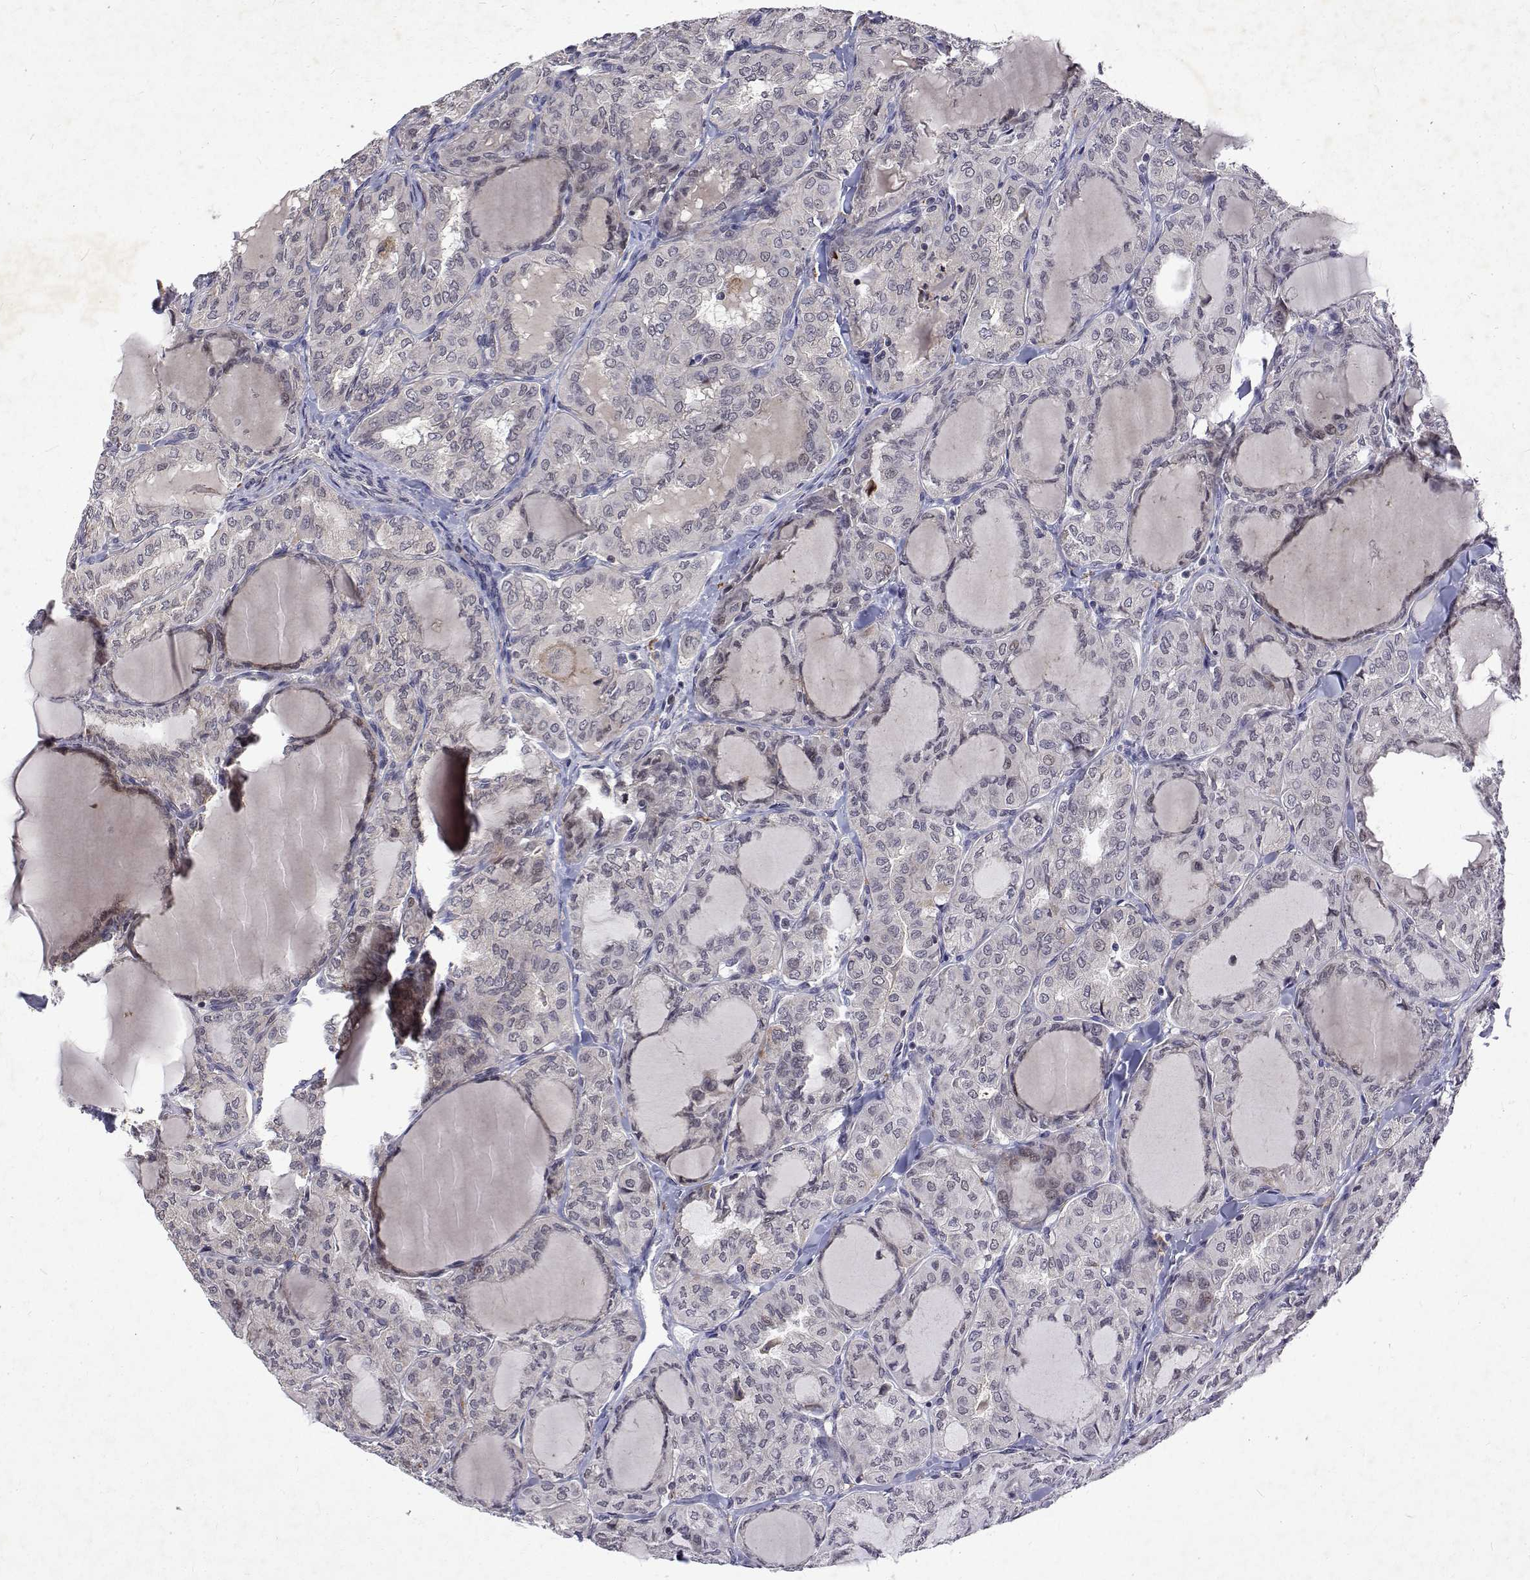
{"staining": {"intensity": "negative", "quantity": "none", "location": "none"}, "tissue": "thyroid cancer", "cell_type": "Tumor cells", "image_type": "cancer", "snomed": [{"axis": "morphology", "description": "Papillary adenocarcinoma, NOS"}, {"axis": "topography", "description": "Thyroid gland"}], "caption": "This is an IHC image of thyroid cancer (papillary adenocarcinoma). There is no staining in tumor cells.", "gene": "ALKBH8", "patient": {"sex": "male", "age": 20}}